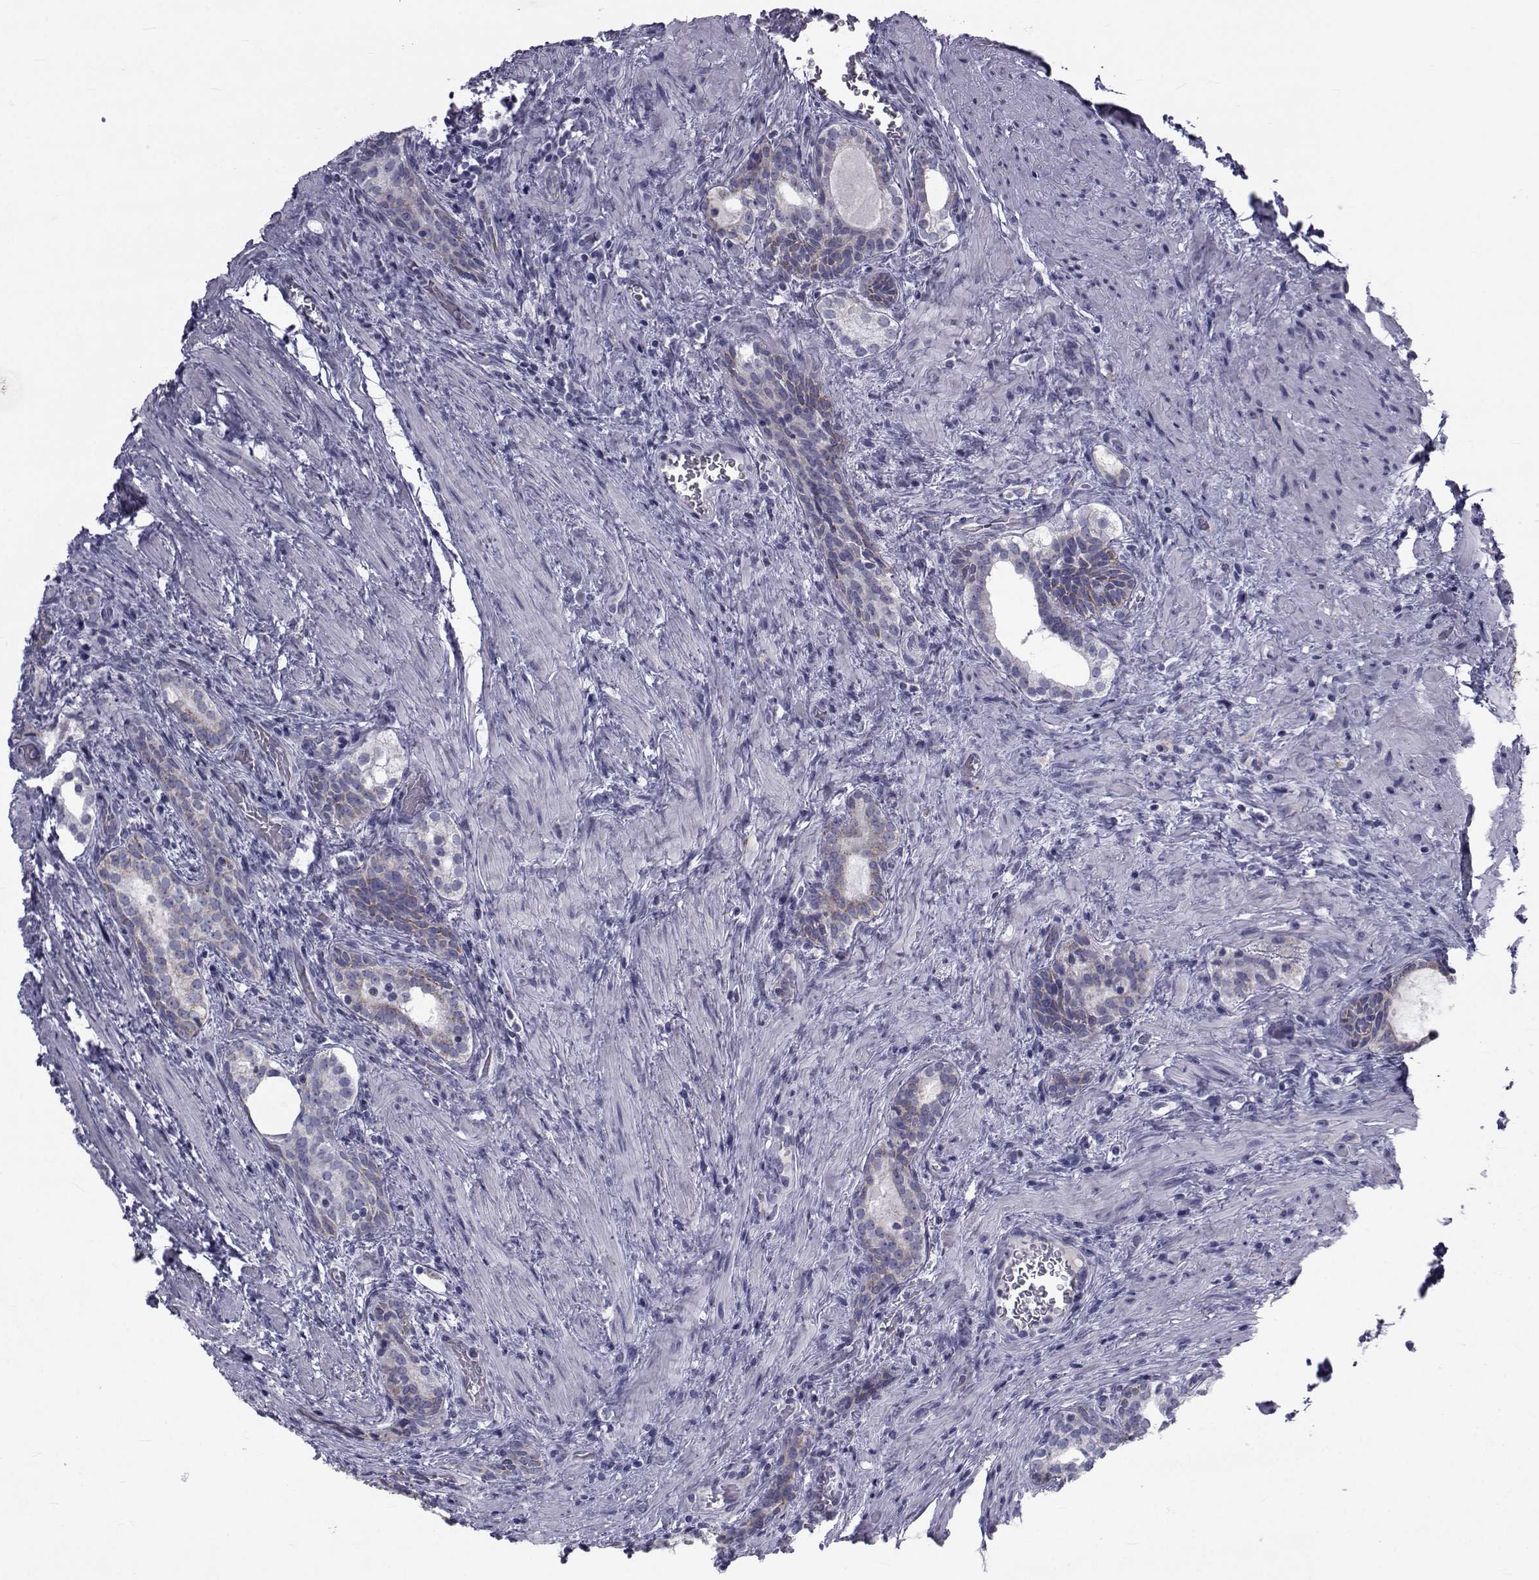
{"staining": {"intensity": "moderate", "quantity": "<25%", "location": "cytoplasmic/membranous"}, "tissue": "prostate cancer", "cell_type": "Tumor cells", "image_type": "cancer", "snomed": [{"axis": "morphology", "description": "Adenocarcinoma, NOS"}, {"axis": "morphology", "description": "Adenocarcinoma, High grade"}, {"axis": "topography", "description": "Prostate"}], "caption": "Approximately <25% of tumor cells in human prostate adenocarcinoma (high-grade) display moderate cytoplasmic/membranous protein staining as visualized by brown immunohistochemical staining.", "gene": "FDXR", "patient": {"sex": "male", "age": 61}}